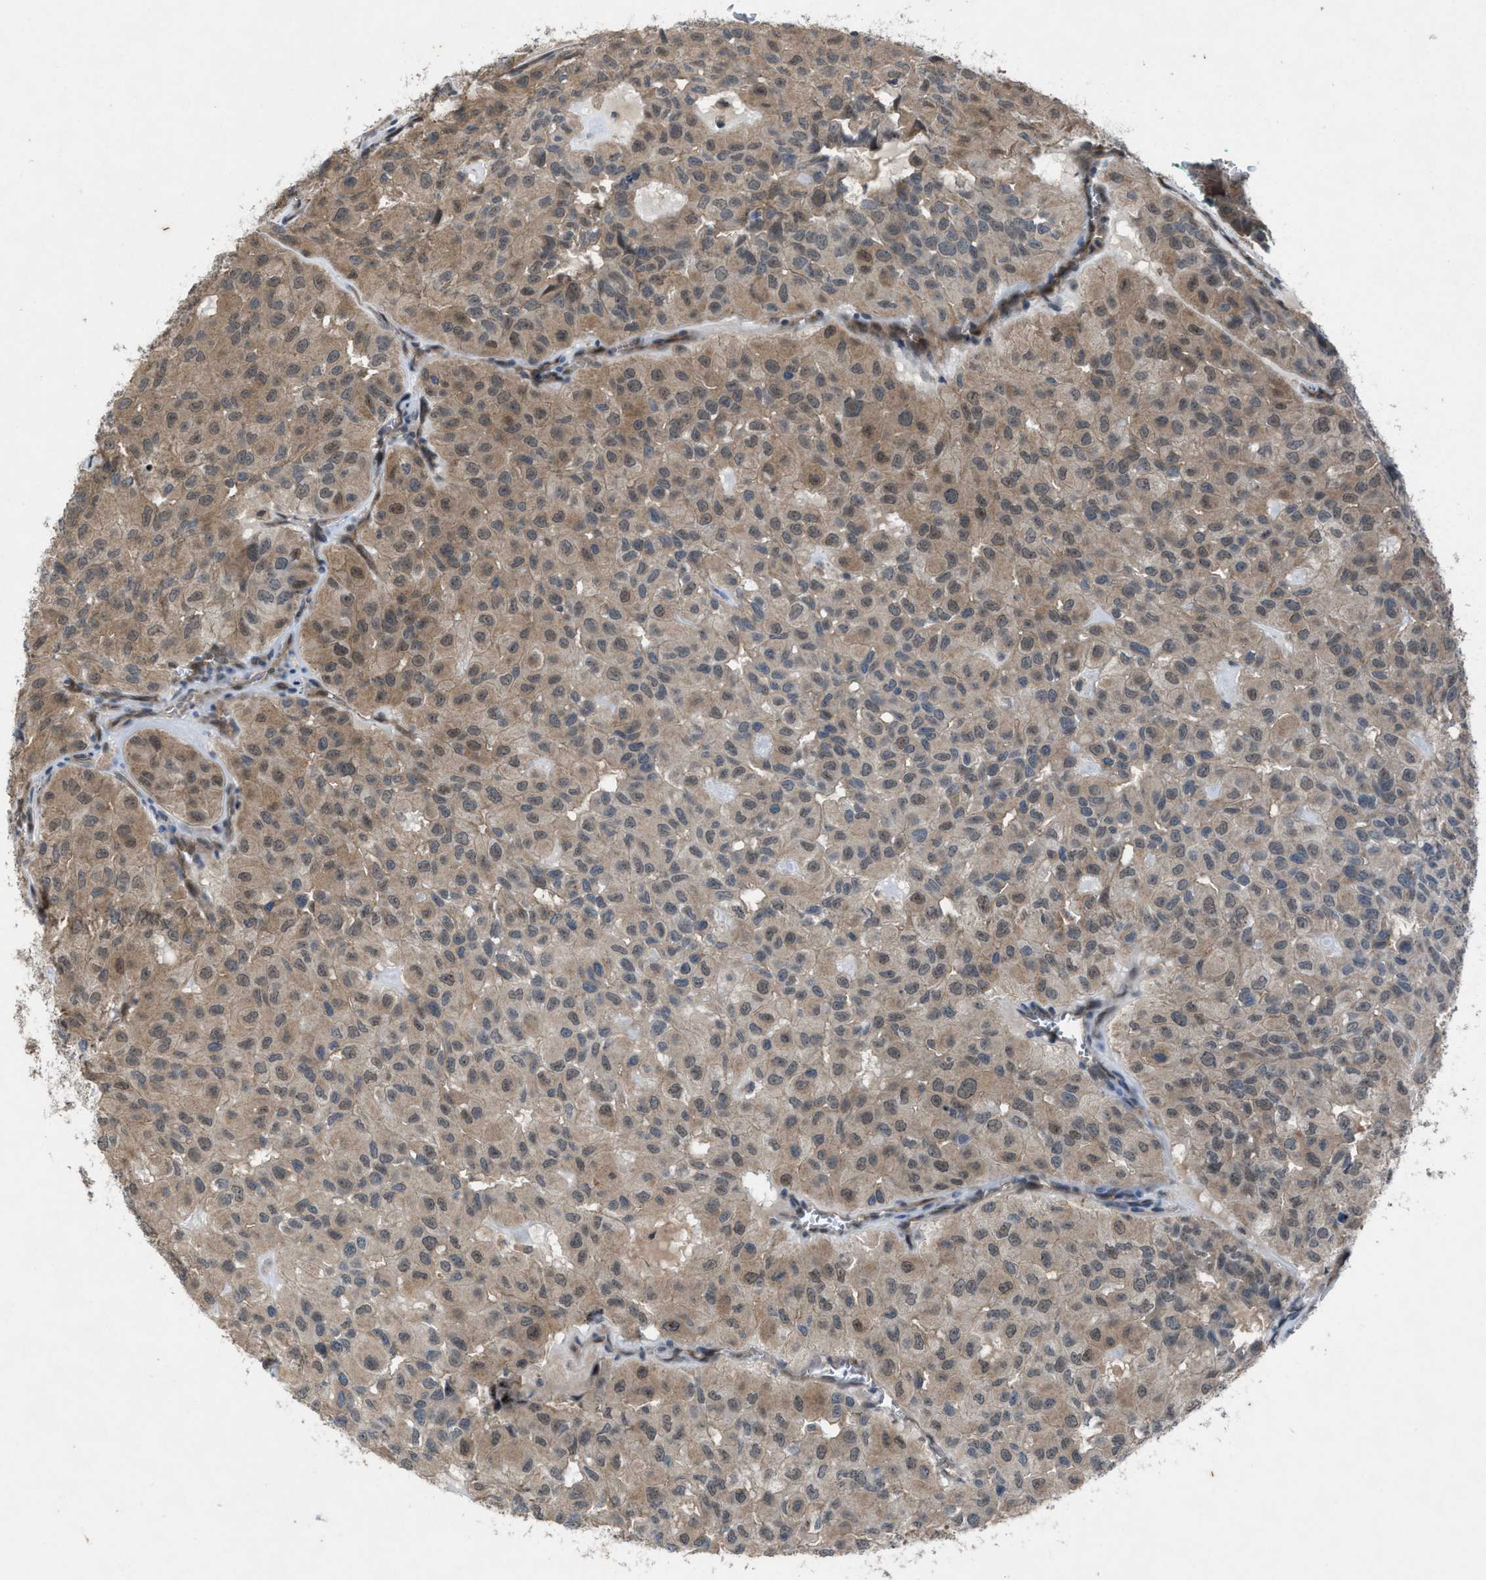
{"staining": {"intensity": "weak", "quantity": ">75%", "location": "cytoplasmic/membranous"}, "tissue": "head and neck cancer", "cell_type": "Tumor cells", "image_type": "cancer", "snomed": [{"axis": "morphology", "description": "Adenocarcinoma, NOS"}, {"axis": "topography", "description": "Salivary gland, NOS"}, {"axis": "topography", "description": "Head-Neck"}], "caption": "DAB (3,3'-diaminobenzidine) immunohistochemical staining of adenocarcinoma (head and neck) demonstrates weak cytoplasmic/membranous protein staining in about >75% of tumor cells.", "gene": "PLAA", "patient": {"sex": "female", "age": 76}}